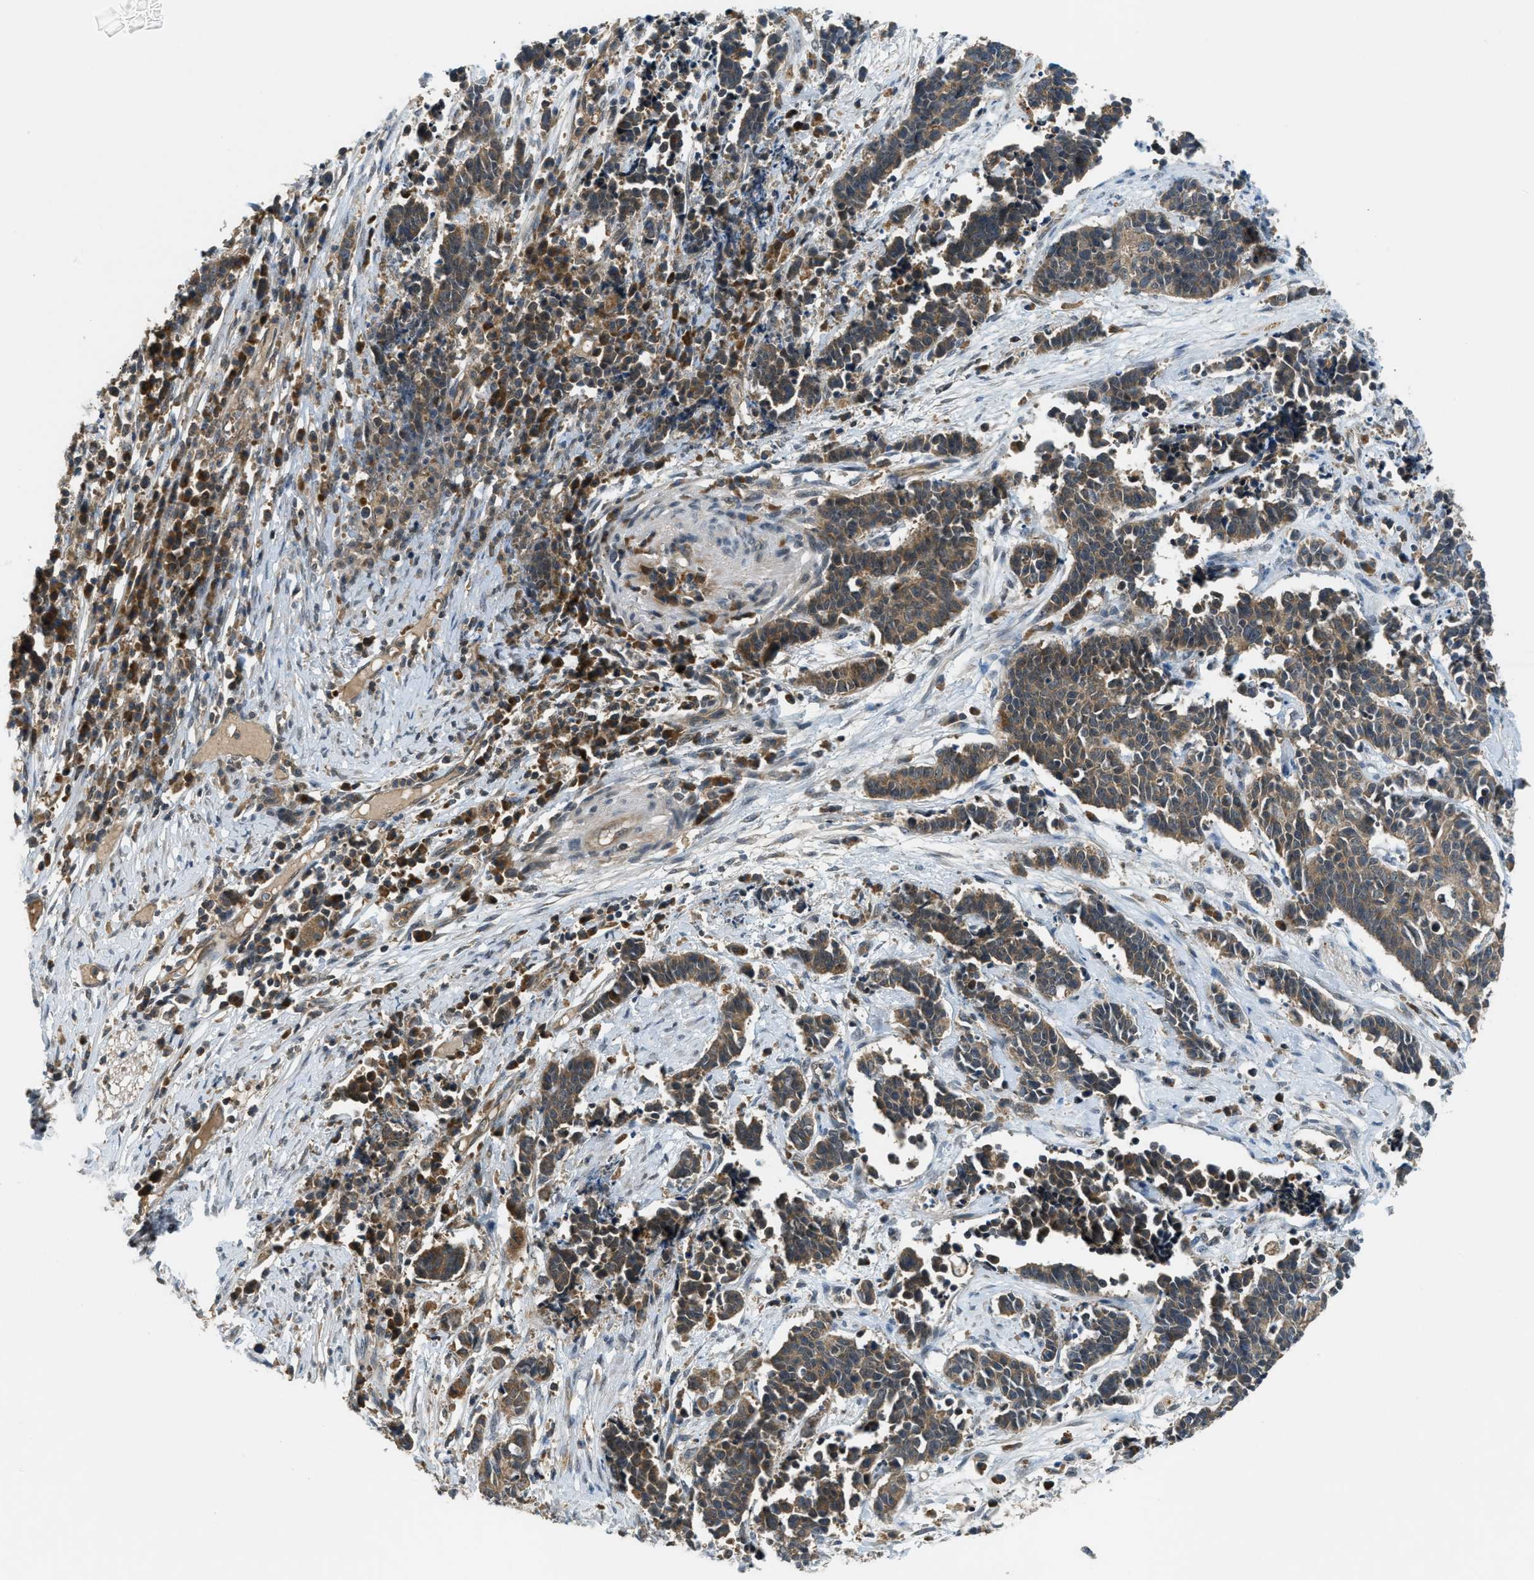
{"staining": {"intensity": "moderate", "quantity": ">75%", "location": "cytoplasmic/membranous"}, "tissue": "cervical cancer", "cell_type": "Tumor cells", "image_type": "cancer", "snomed": [{"axis": "morphology", "description": "Squamous cell carcinoma, NOS"}, {"axis": "topography", "description": "Cervix"}], "caption": "The micrograph reveals immunohistochemical staining of cervical cancer (squamous cell carcinoma). There is moderate cytoplasmic/membranous expression is identified in approximately >75% of tumor cells. The staining is performed using DAB brown chromogen to label protein expression. The nuclei are counter-stained blue using hematoxylin.", "gene": "ZNF71", "patient": {"sex": "female", "age": 35}}